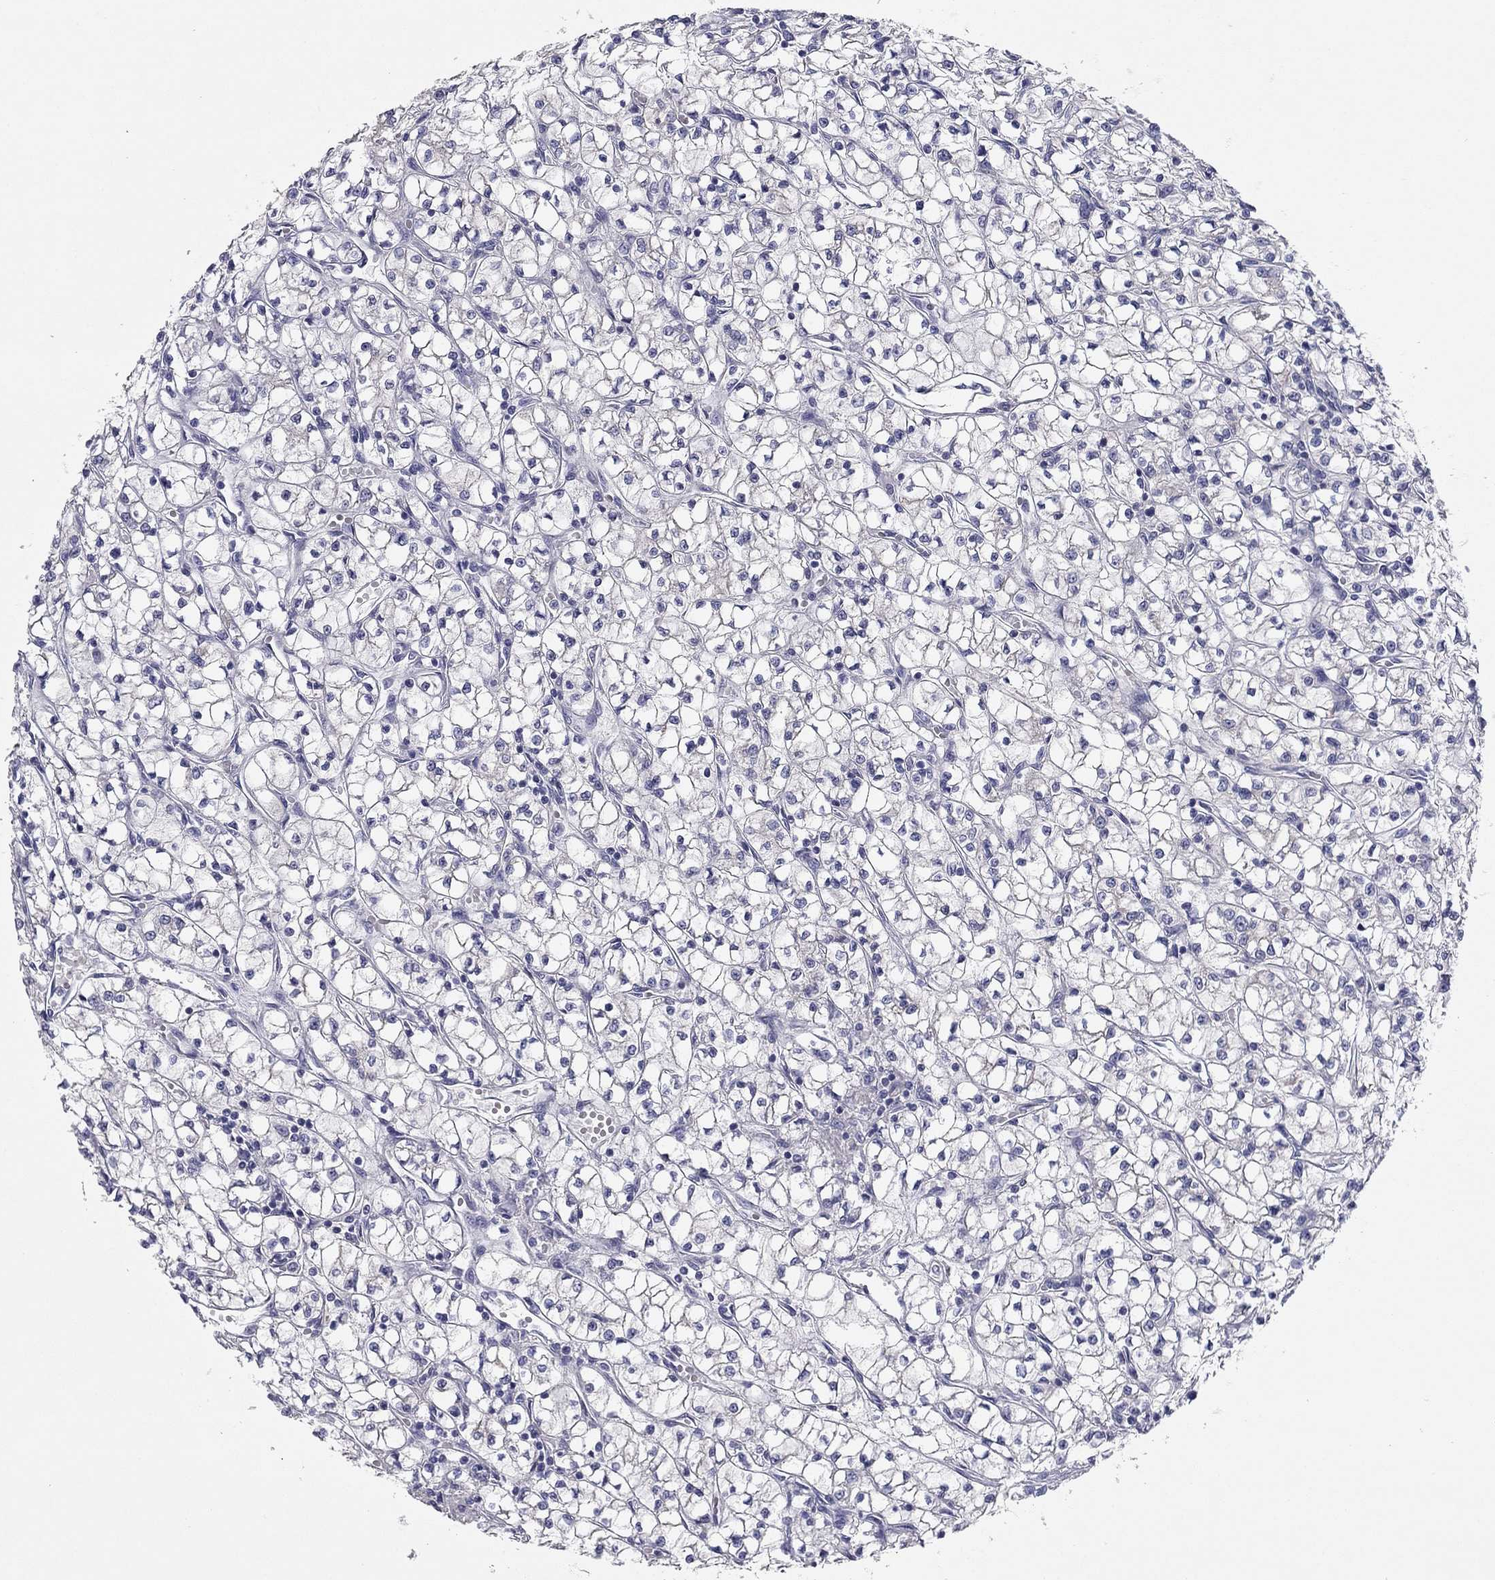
{"staining": {"intensity": "negative", "quantity": "none", "location": "none"}, "tissue": "renal cancer", "cell_type": "Tumor cells", "image_type": "cancer", "snomed": [{"axis": "morphology", "description": "Adenocarcinoma, NOS"}, {"axis": "topography", "description": "Kidney"}], "caption": "The immunohistochemistry (IHC) photomicrograph has no significant positivity in tumor cells of renal cancer tissue.", "gene": "CNTNAP4", "patient": {"sex": "female", "age": 64}}